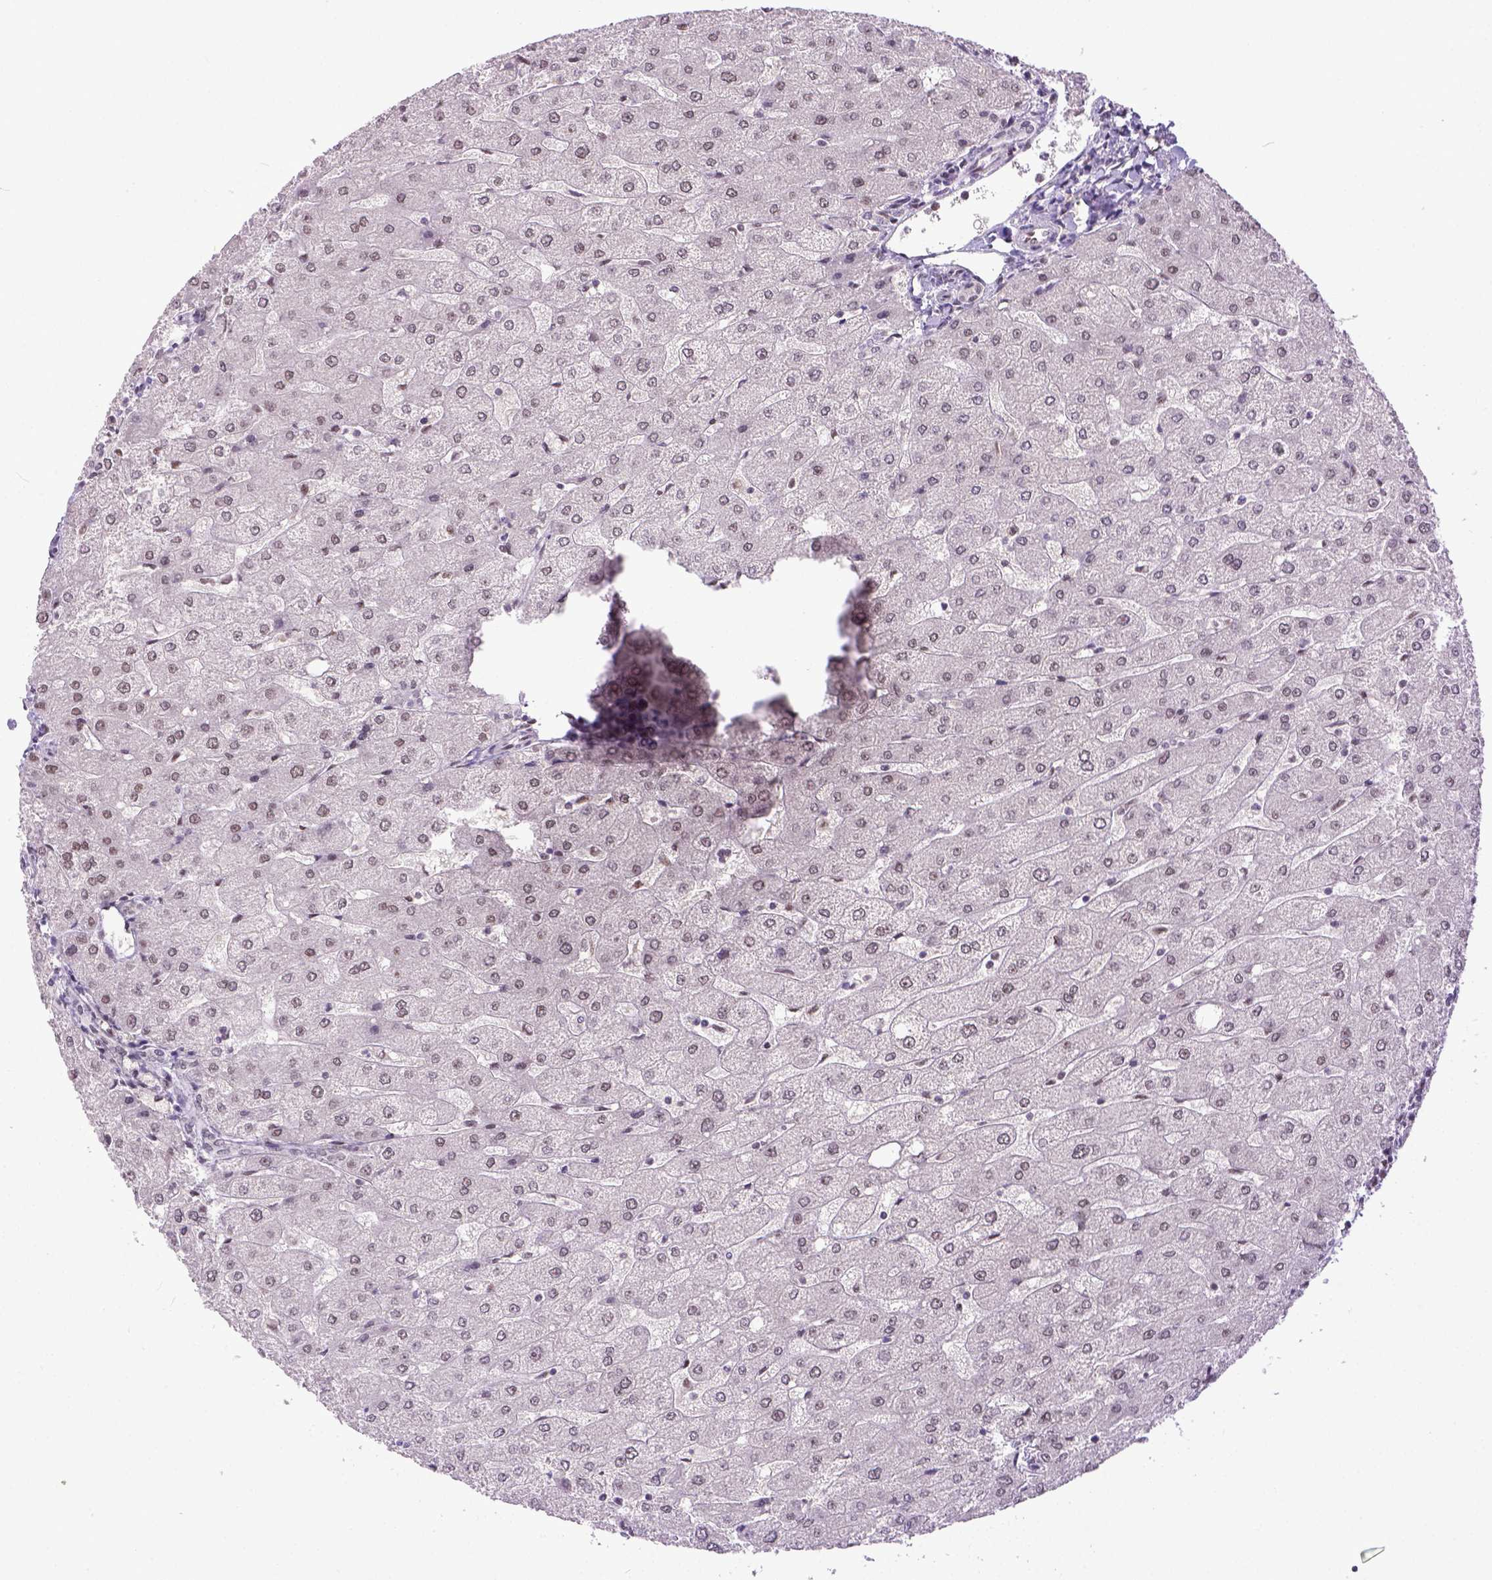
{"staining": {"intensity": "weak", "quantity": ">75%", "location": "nuclear"}, "tissue": "liver", "cell_type": "Cholangiocytes", "image_type": "normal", "snomed": [{"axis": "morphology", "description": "Normal tissue, NOS"}, {"axis": "topography", "description": "Liver"}], "caption": "This is a histology image of IHC staining of normal liver, which shows weak positivity in the nuclear of cholangiocytes.", "gene": "ERCC1", "patient": {"sex": "male", "age": 67}}